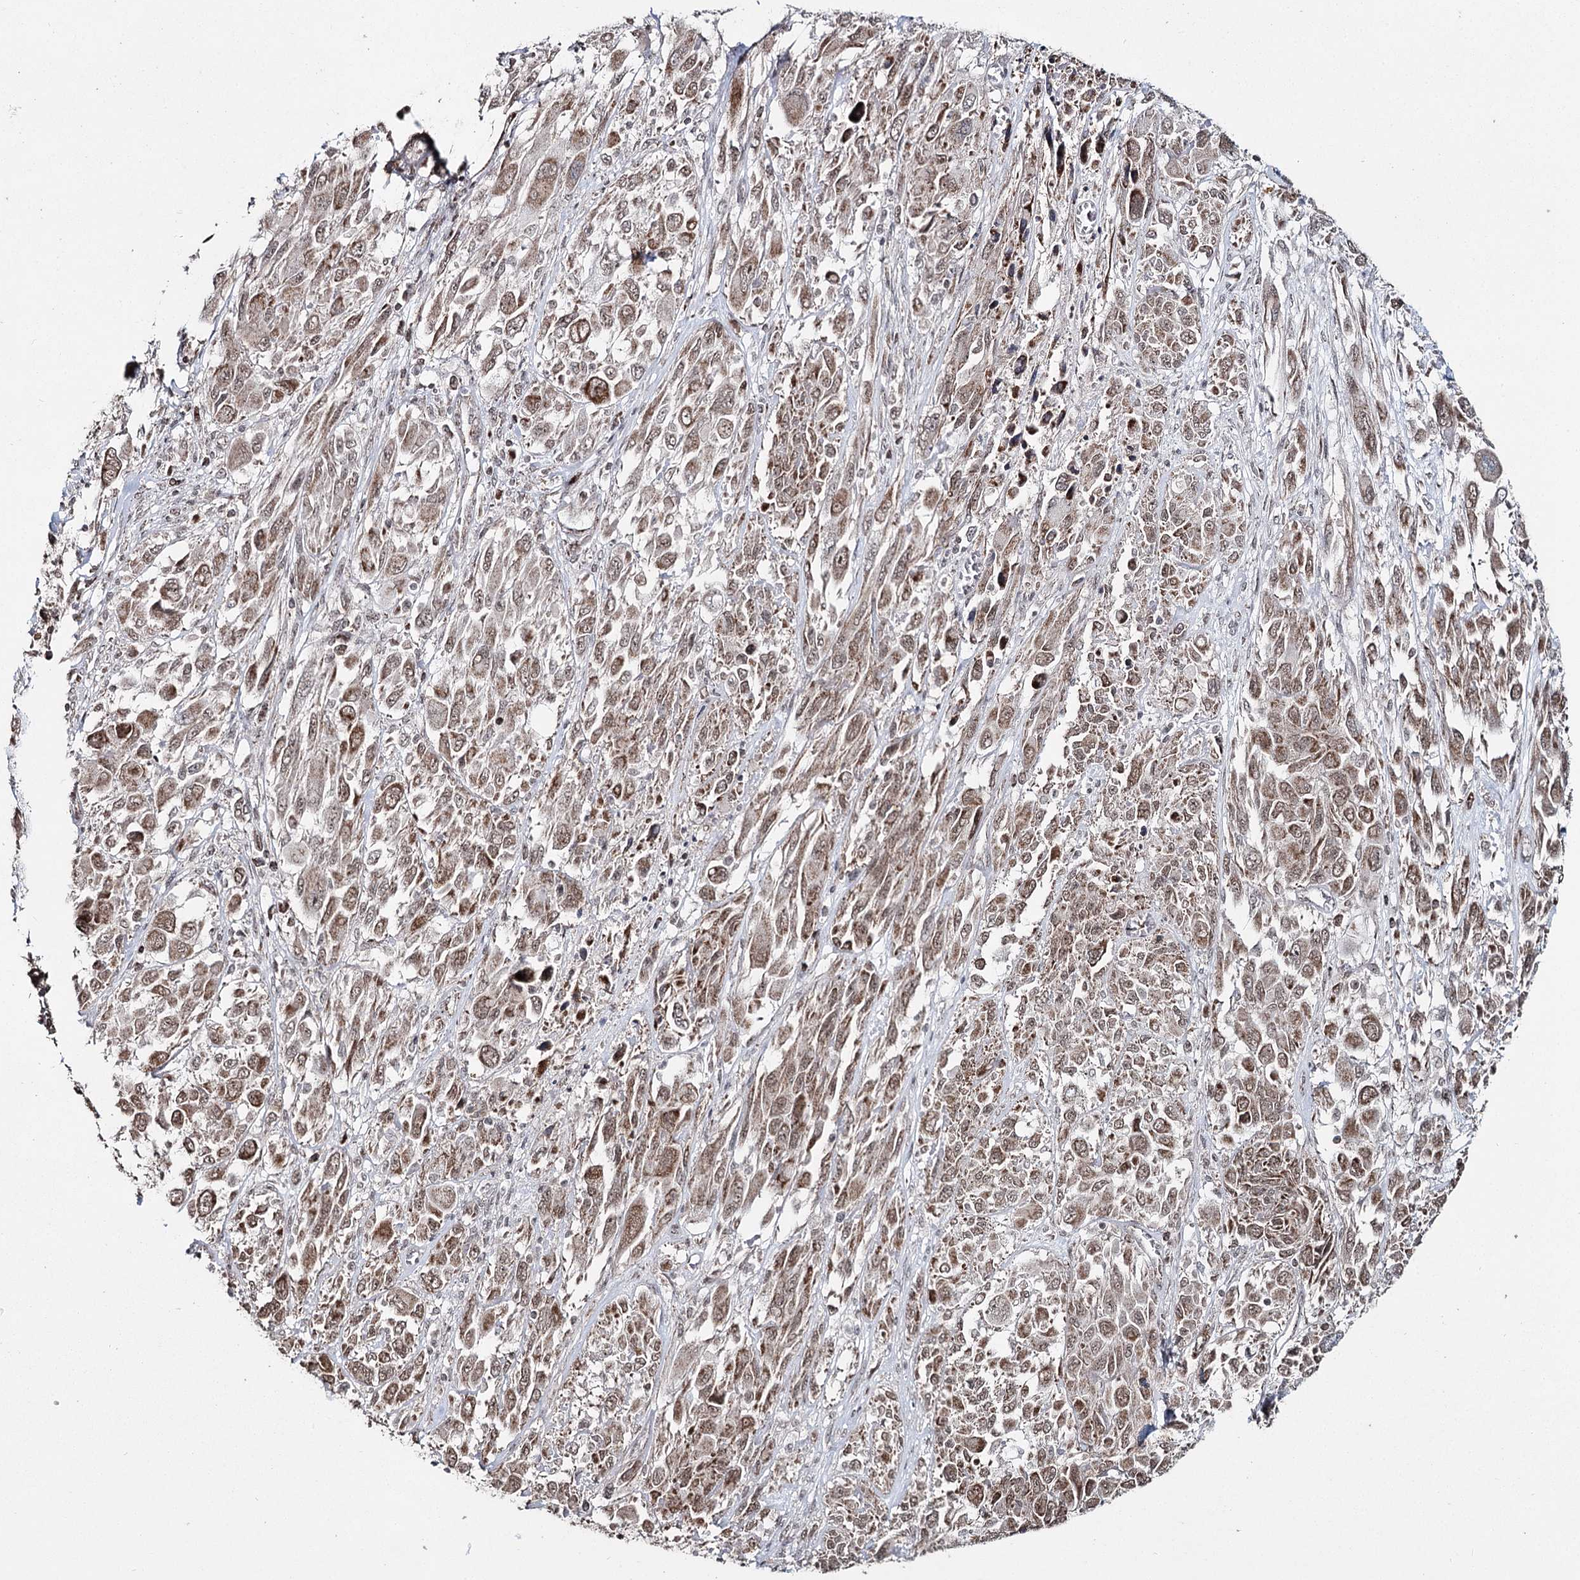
{"staining": {"intensity": "moderate", "quantity": ">75%", "location": "cytoplasmic/membranous"}, "tissue": "melanoma", "cell_type": "Tumor cells", "image_type": "cancer", "snomed": [{"axis": "morphology", "description": "Malignant melanoma, NOS"}, {"axis": "topography", "description": "Skin"}], "caption": "Immunohistochemical staining of malignant melanoma demonstrates medium levels of moderate cytoplasmic/membranous positivity in approximately >75% of tumor cells. The staining was performed using DAB, with brown indicating positive protein expression. Nuclei are stained blue with hematoxylin.", "gene": "PDHX", "patient": {"sex": "female", "age": 91}}